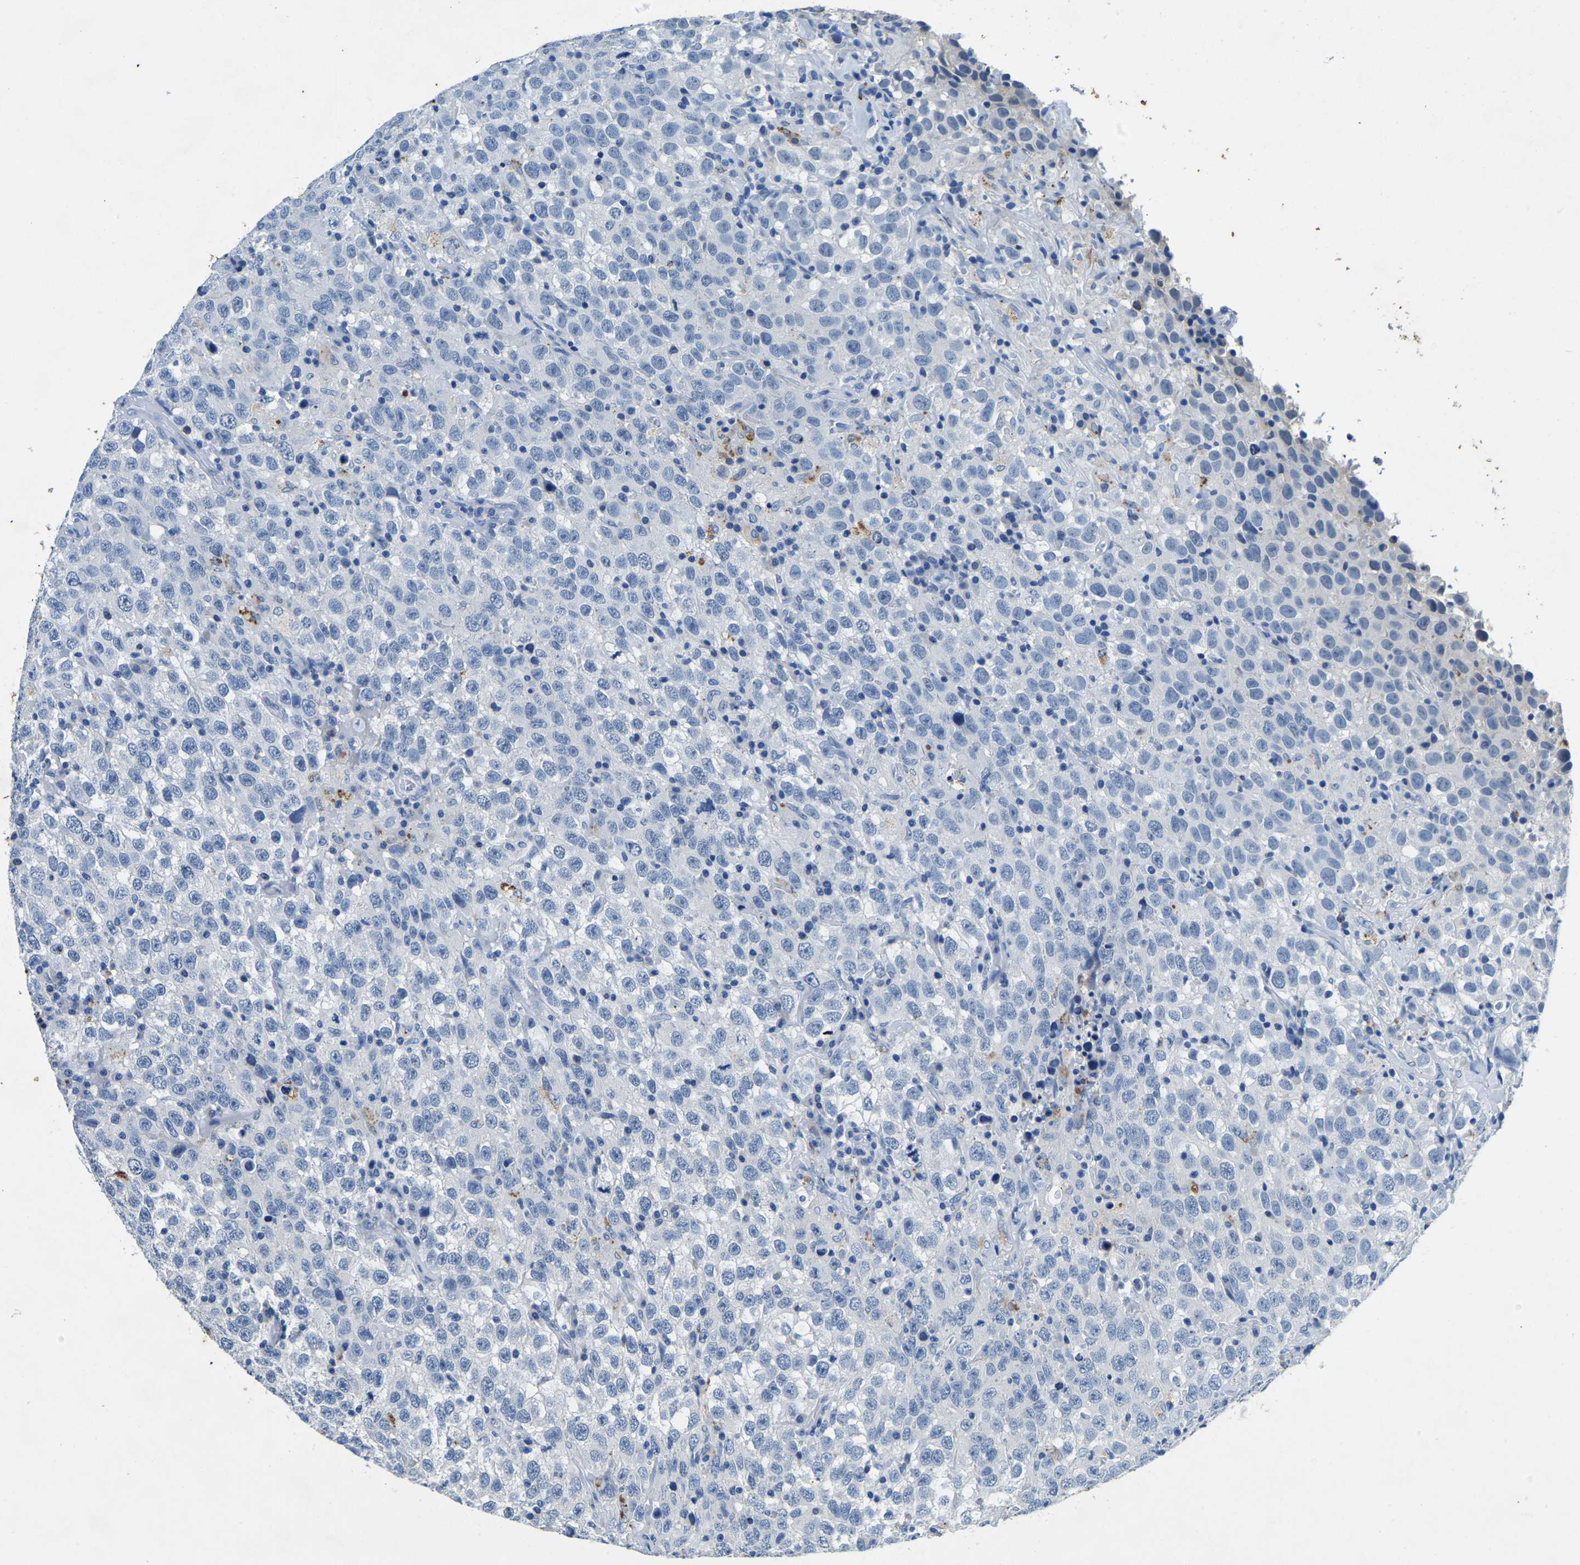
{"staining": {"intensity": "negative", "quantity": "none", "location": "none"}, "tissue": "testis cancer", "cell_type": "Tumor cells", "image_type": "cancer", "snomed": [{"axis": "morphology", "description": "Seminoma, NOS"}, {"axis": "topography", "description": "Testis"}], "caption": "The photomicrograph shows no staining of tumor cells in testis cancer. (IHC, brightfield microscopy, high magnification).", "gene": "UBN2", "patient": {"sex": "male", "age": 41}}